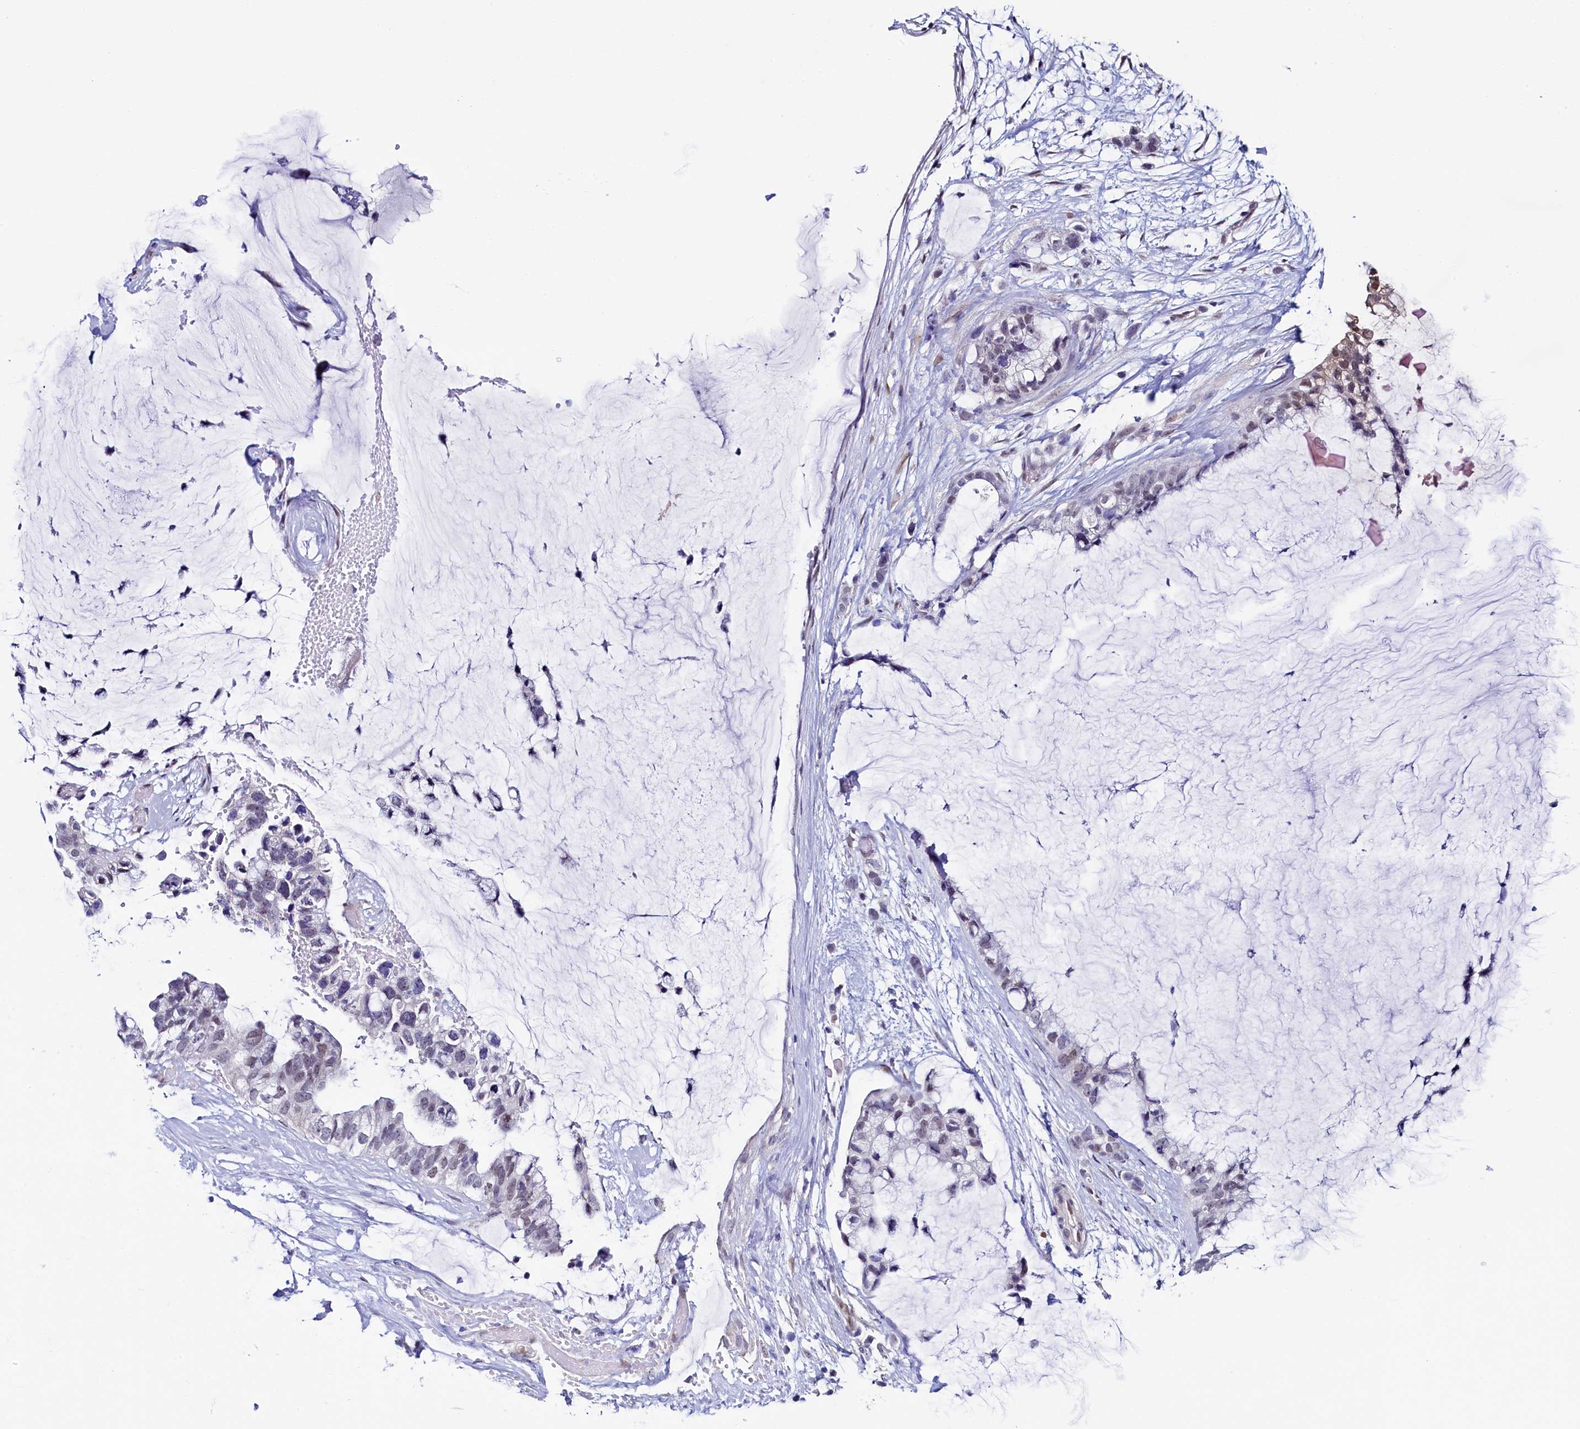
{"staining": {"intensity": "weak", "quantity": "25%-75%", "location": "nuclear"}, "tissue": "ovarian cancer", "cell_type": "Tumor cells", "image_type": "cancer", "snomed": [{"axis": "morphology", "description": "Cystadenocarcinoma, mucinous, NOS"}, {"axis": "topography", "description": "Ovary"}], "caption": "Protein staining of ovarian cancer tissue shows weak nuclear staining in about 25%-75% of tumor cells. (Brightfield microscopy of DAB IHC at high magnification).", "gene": "FLYWCH2", "patient": {"sex": "female", "age": 39}}